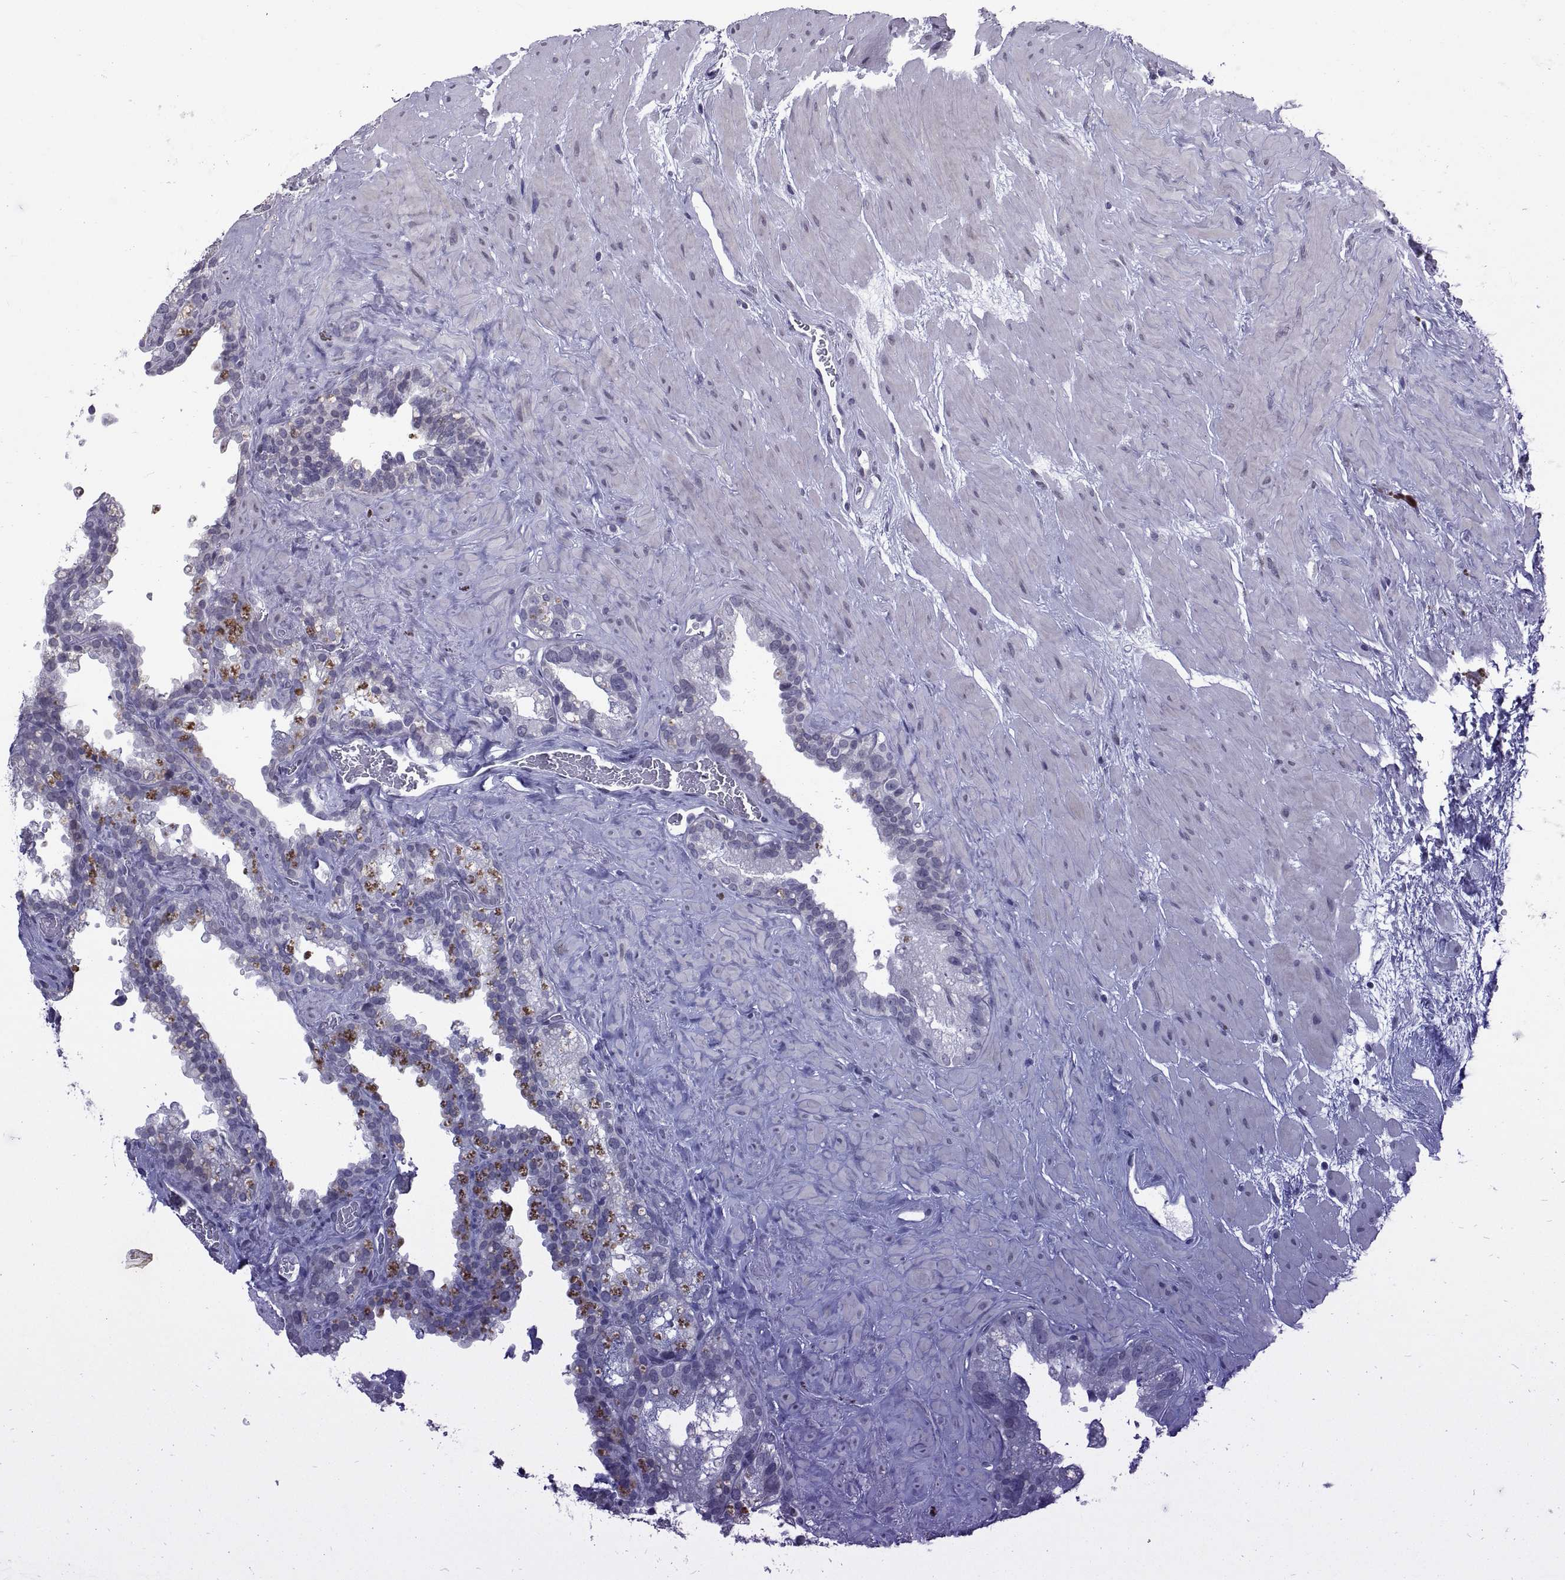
{"staining": {"intensity": "negative", "quantity": "none", "location": "none"}, "tissue": "seminal vesicle", "cell_type": "Glandular cells", "image_type": "normal", "snomed": [{"axis": "morphology", "description": "Normal tissue, NOS"}, {"axis": "topography", "description": "Seminal veicle"}], "caption": "Immunohistochemical staining of normal human seminal vesicle exhibits no significant positivity in glandular cells.", "gene": "KRT77", "patient": {"sex": "male", "age": 71}}